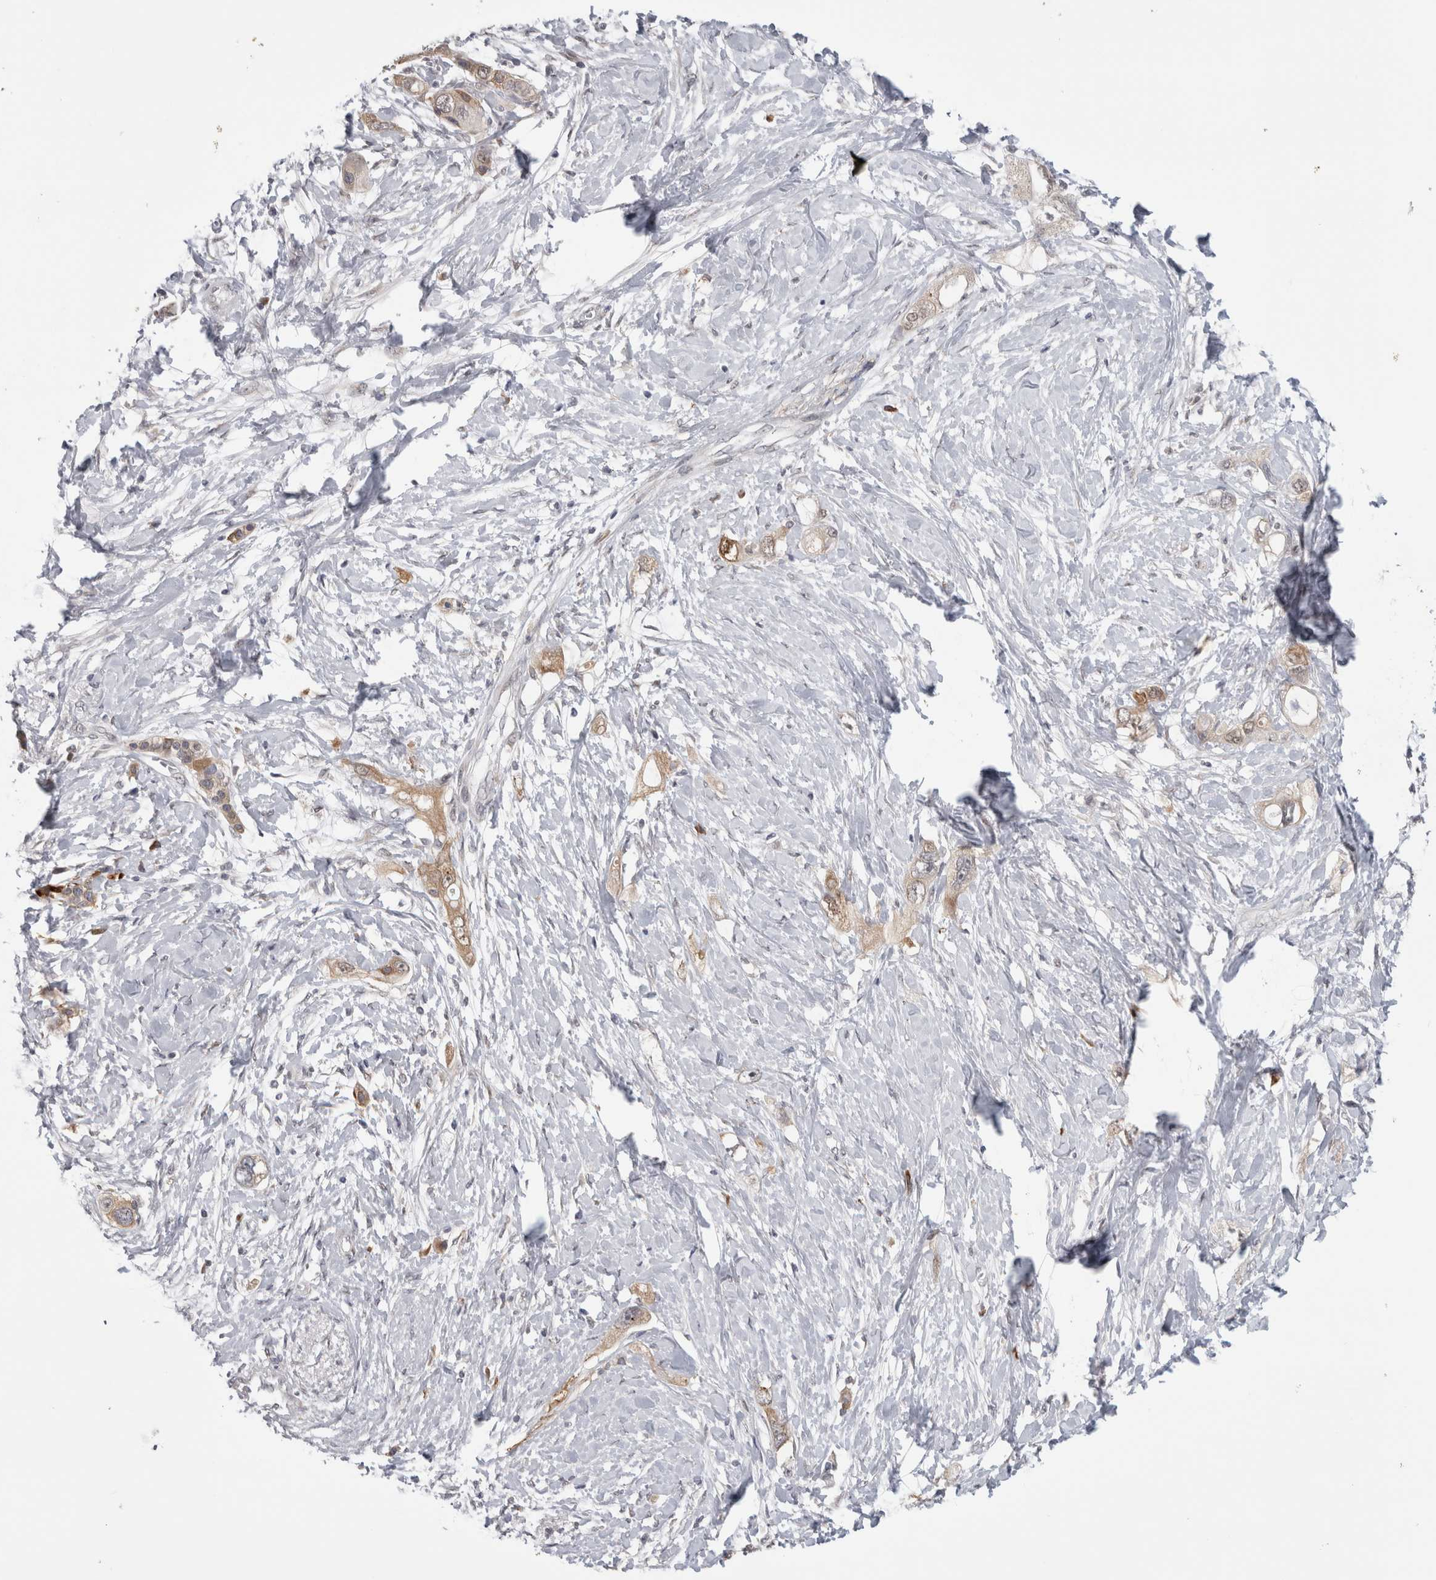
{"staining": {"intensity": "weak", "quantity": ">75%", "location": "cytoplasmic/membranous"}, "tissue": "pancreatic cancer", "cell_type": "Tumor cells", "image_type": "cancer", "snomed": [{"axis": "morphology", "description": "Adenocarcinoma, NOS"}, {"axis": "topography", "description": "Pancreas"}], "caption": "A photomicrograph showing weak cytoplasmic/membranous staining in about >75% of tumor cells in pancreatic cancer, as visualized by brown immunohistochemical staining.", "gene": "TMEM242", "patient": {"sex": "female", "age": 56}}